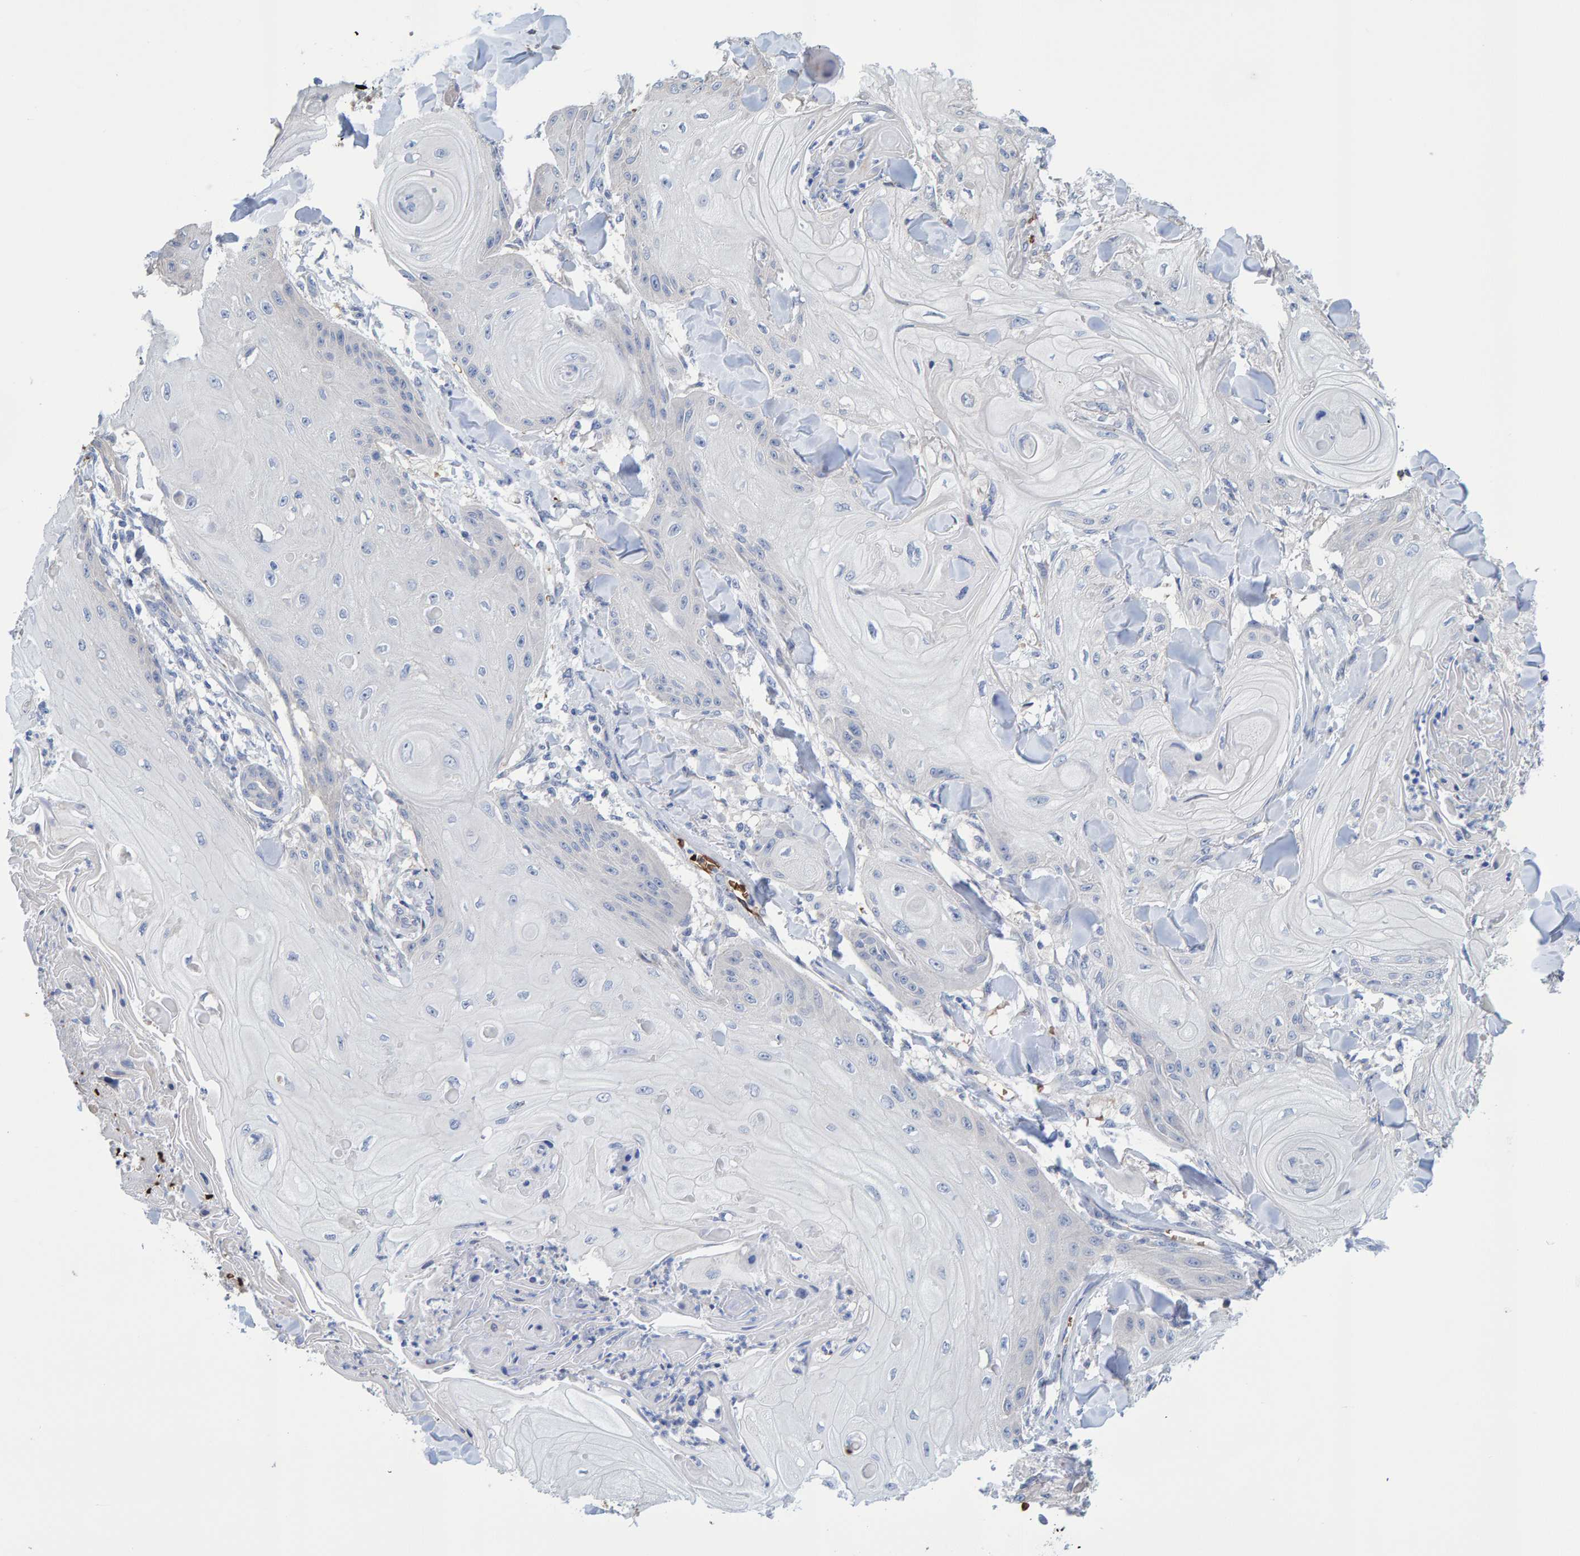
{"staining": {"intensity": "negative", "quantity": "none", "location": "none"}, "tissue": "skin cancer", "cell_type": "Tumor cells", "image_type": "cancer", "snomed": [{"axis": "morphology", "description": "Squamous cell carcinoma, NOS"}, {"axis": "topography", "description": "Skin"}], "caption": "This is a image of IHC staining of skin squamous cell carcinoma, which shows no expression in tumor cells.", "gene": "VPS9D1", "patient": {"sex": "male", "age": 74}}